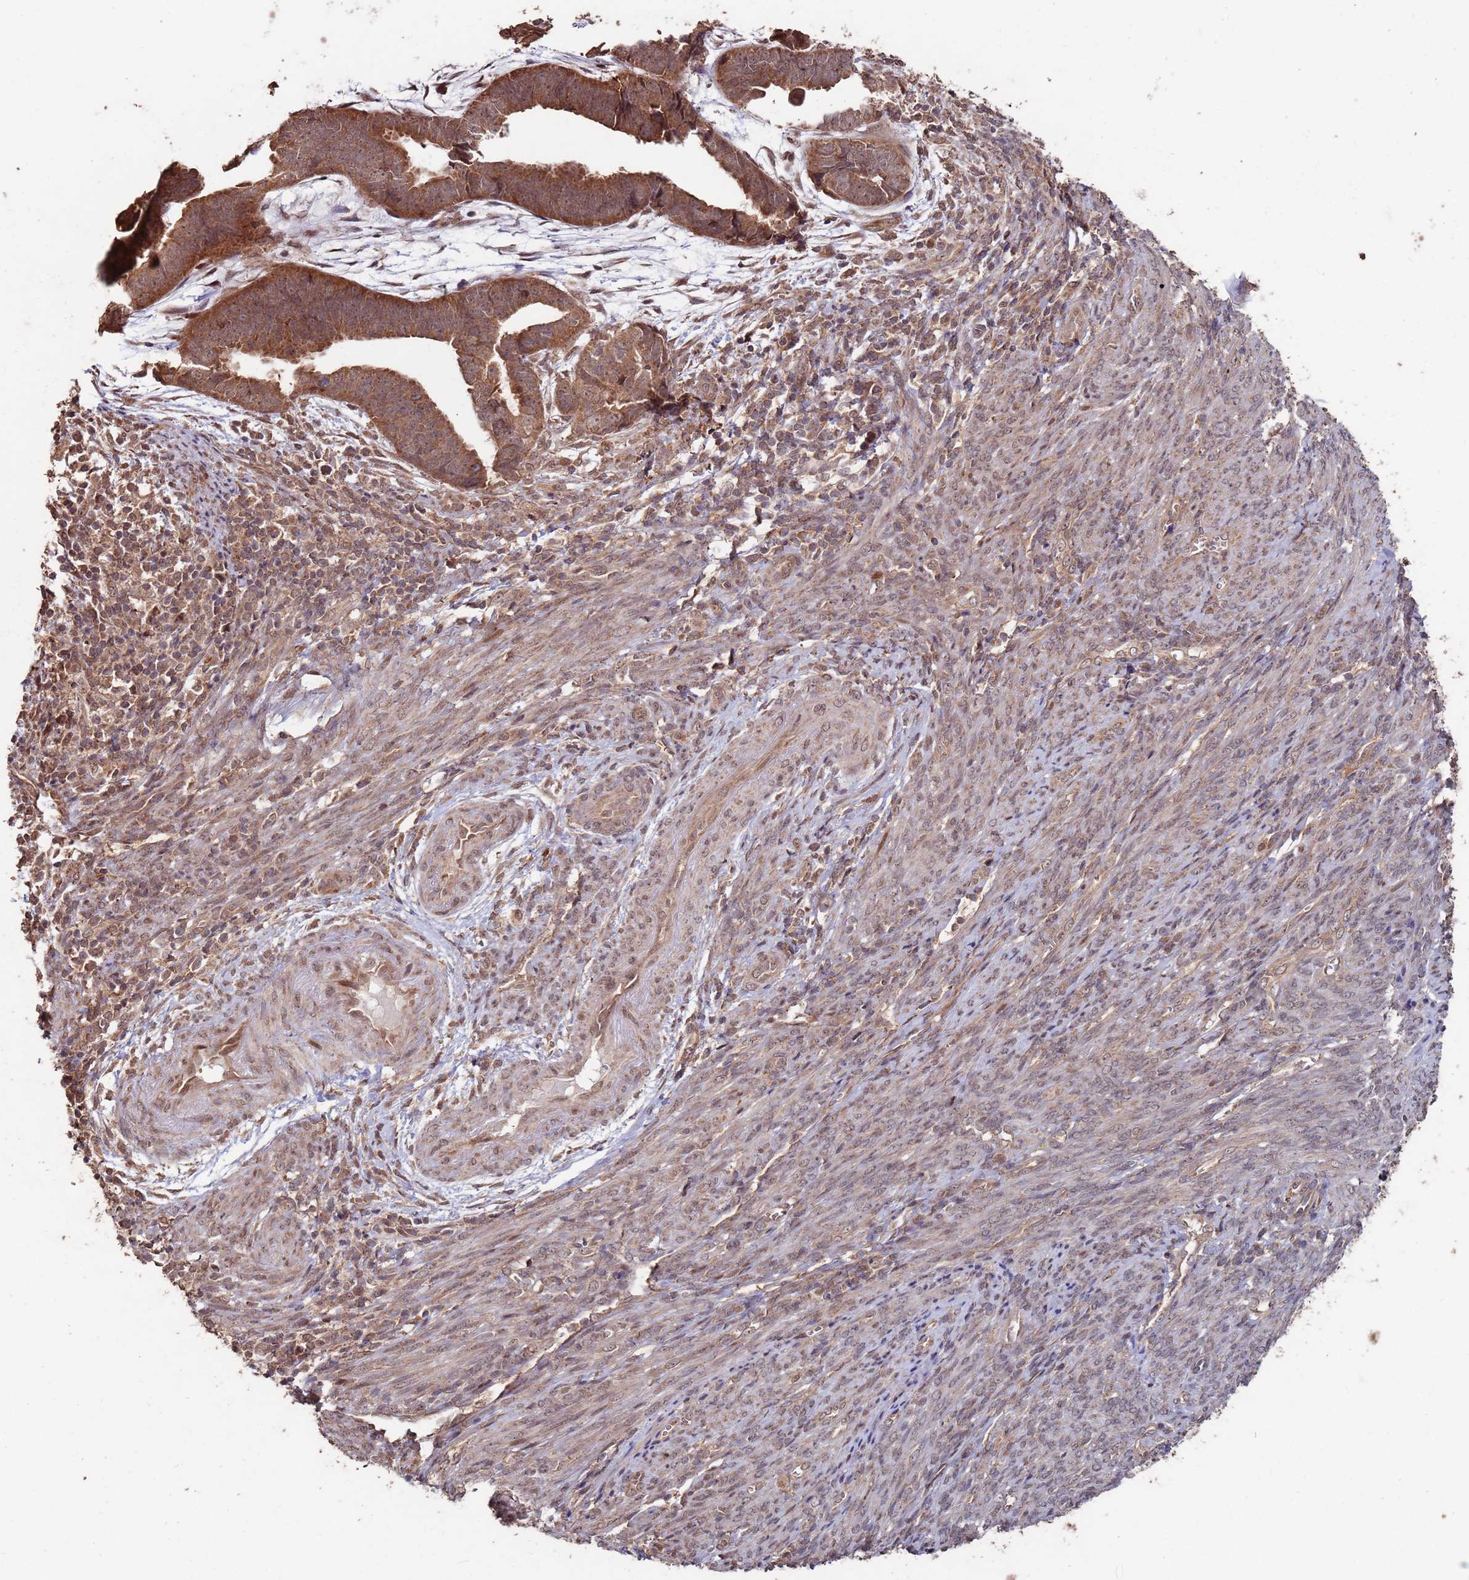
{"staining": {"intensity": "strong", "quantity": "25%-75%", "location": "cytoplasmic/membranous,nuclear"}, "tissue": "endometrial cancer", "cell_type": "Tumor cells", "image_type": "cancer", "snomed": [{"axis": "morphology", "description": "Adenocarcinoma, NOS"}, {"axis": "topography", "description": "Endometrium"}], "caption": "Tumor cells demonstrate strong cytoplasmic/membranous and nuclear staining in approximately 25%-75% of cells in endometrial cancer.", "gene": "PRR7", "patient": {"sex": "female", "age": 75}}